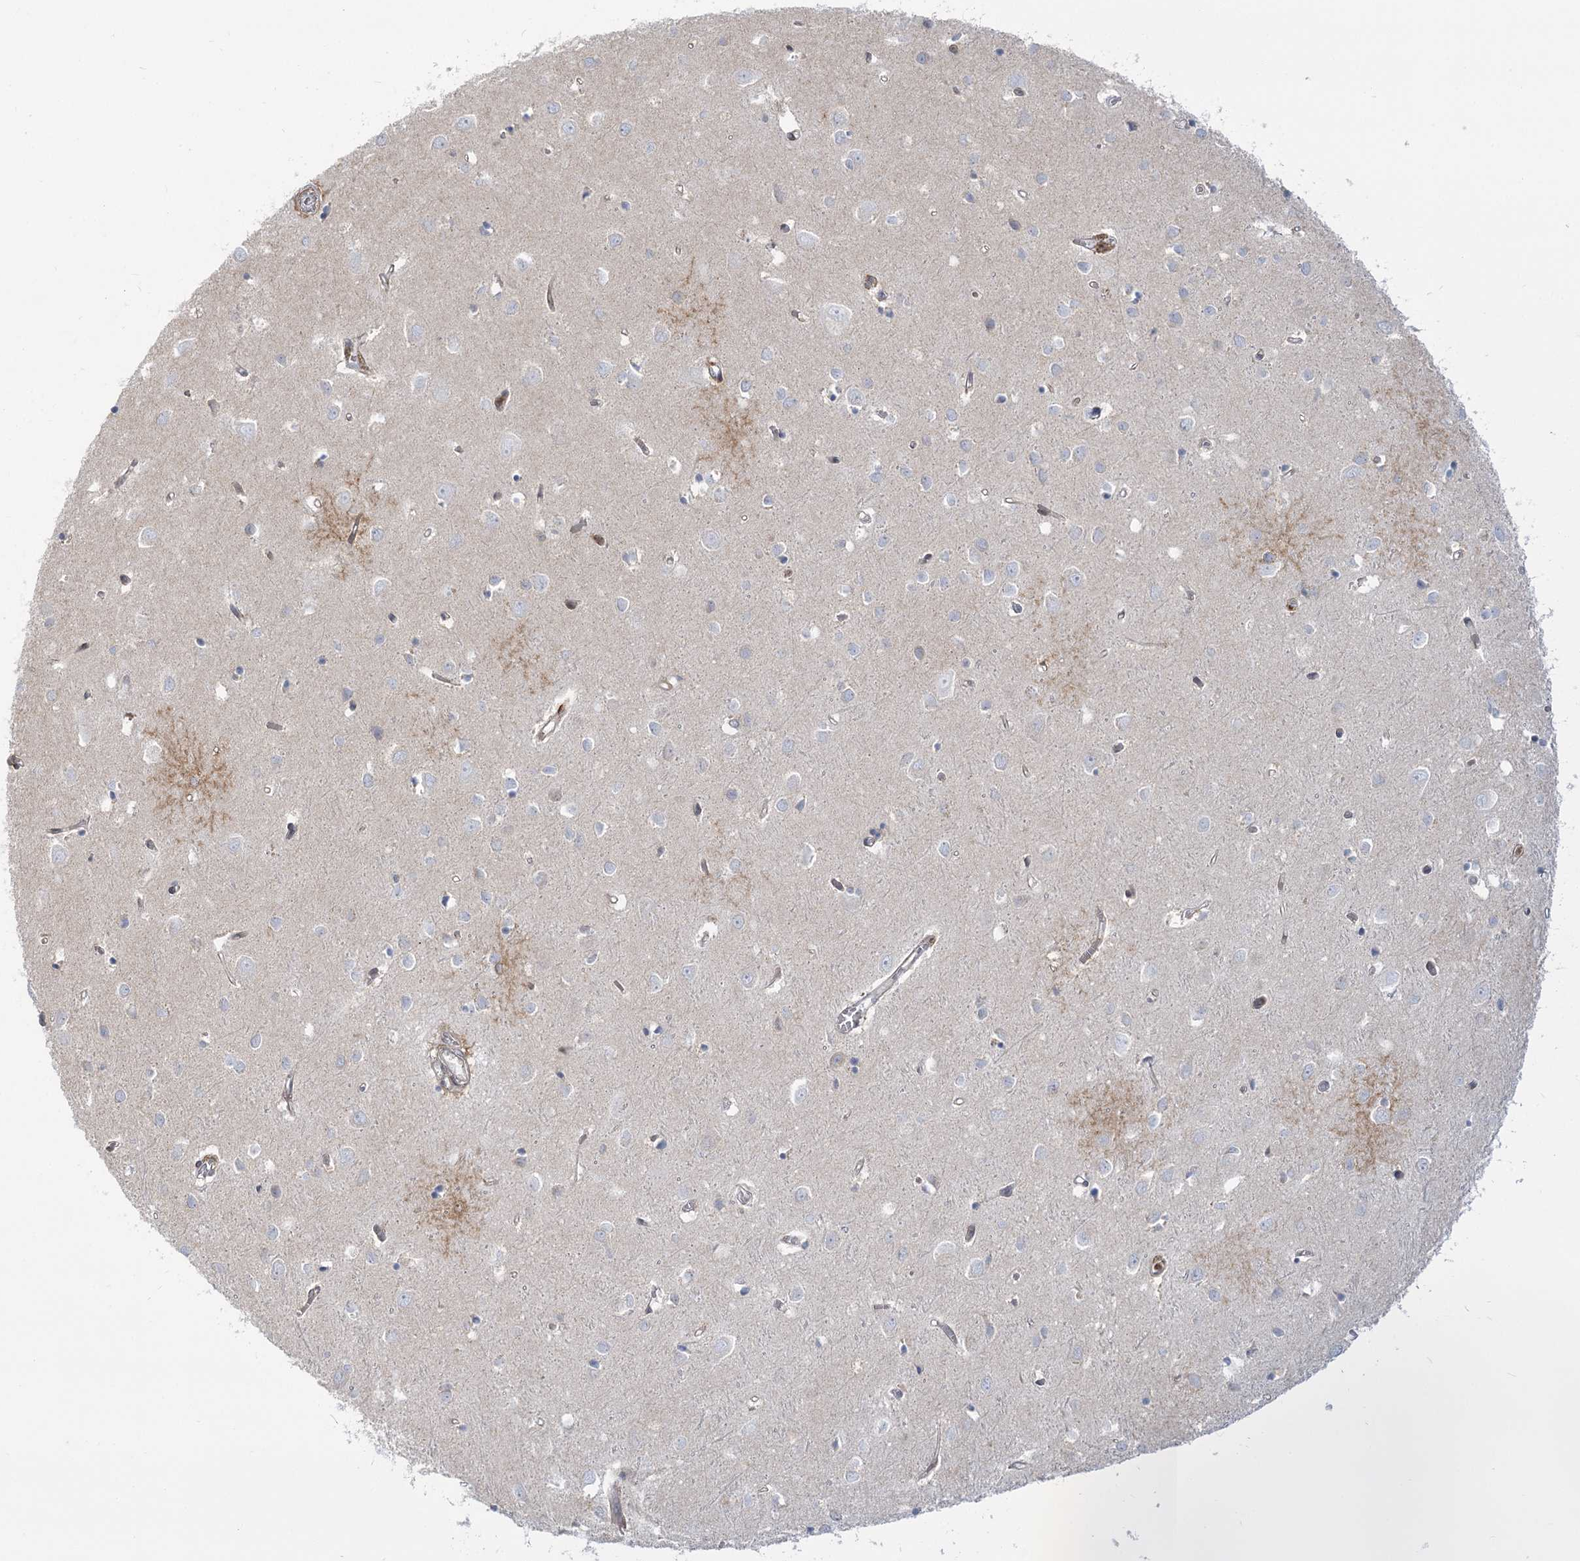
{"staining": {"intensity": "negative", "quantity": "none", "location": "none"}, "tissue": "cerebral cortex", "cell_type": "Endothelial cells", "image_type": "normal", "snomed": [{"axis": "morphology", "description": "Normal tissue, NOS"}, {"axis": "topography", "description": "Cerebral cortex"}], "caption": "A high-resolution photomicrograph shows immunohistochemistry (IHC) staining of normal cerebral cortex, which demonstrates no significant positivity in endothelial cells. (DAB immunohistochemistry, high magnification).", "gene": "MTMR3", "patient": {"sex": "female", "age": 64}}